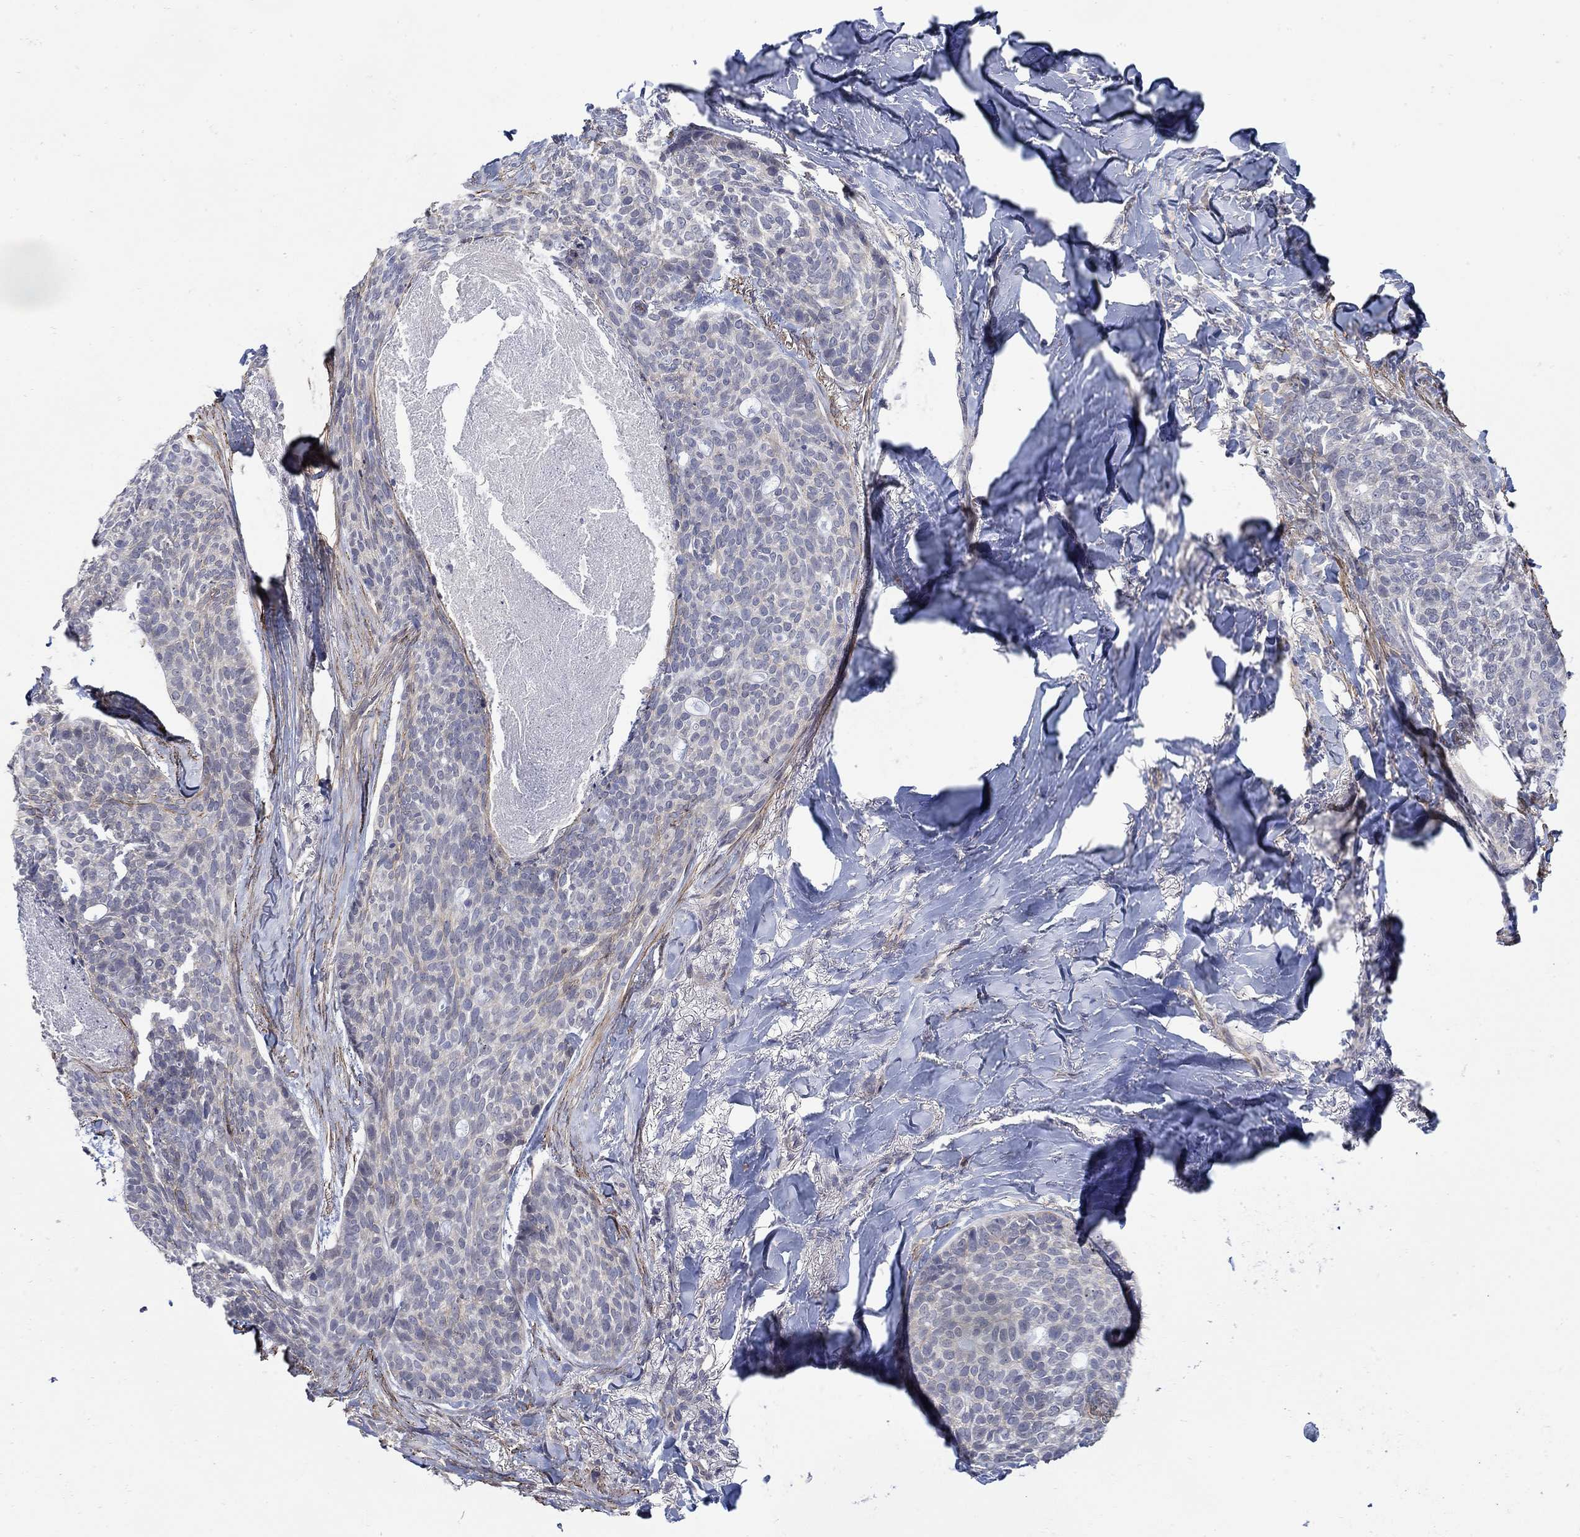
{"staining": {"intensity": "weak", "quantity": "25%-75%", "location": "cytoplasmic/membranous"}, "tissue": "skin cancer", "cell_type": "Tumor cells", "image_type": "cancer", "snomed": [{"axis": "morphology", "description": "Basal cell carcinoma"}, {"axis": "topography", "description": "Skin"}], "caption": "Tumor cells display low levels of weak cytoplasmic/membranous positivity in about 25%-75% of cells in human skin basal cell carcinoma. The staining is performed using DAB (3,3'-diaminobenzidine) brown chromogen to label protein expression. The nuclei are counter-stained blue using hematoxylin.", "gene": "SCN7A", "patient": {"sex": "female", "age": 69}}